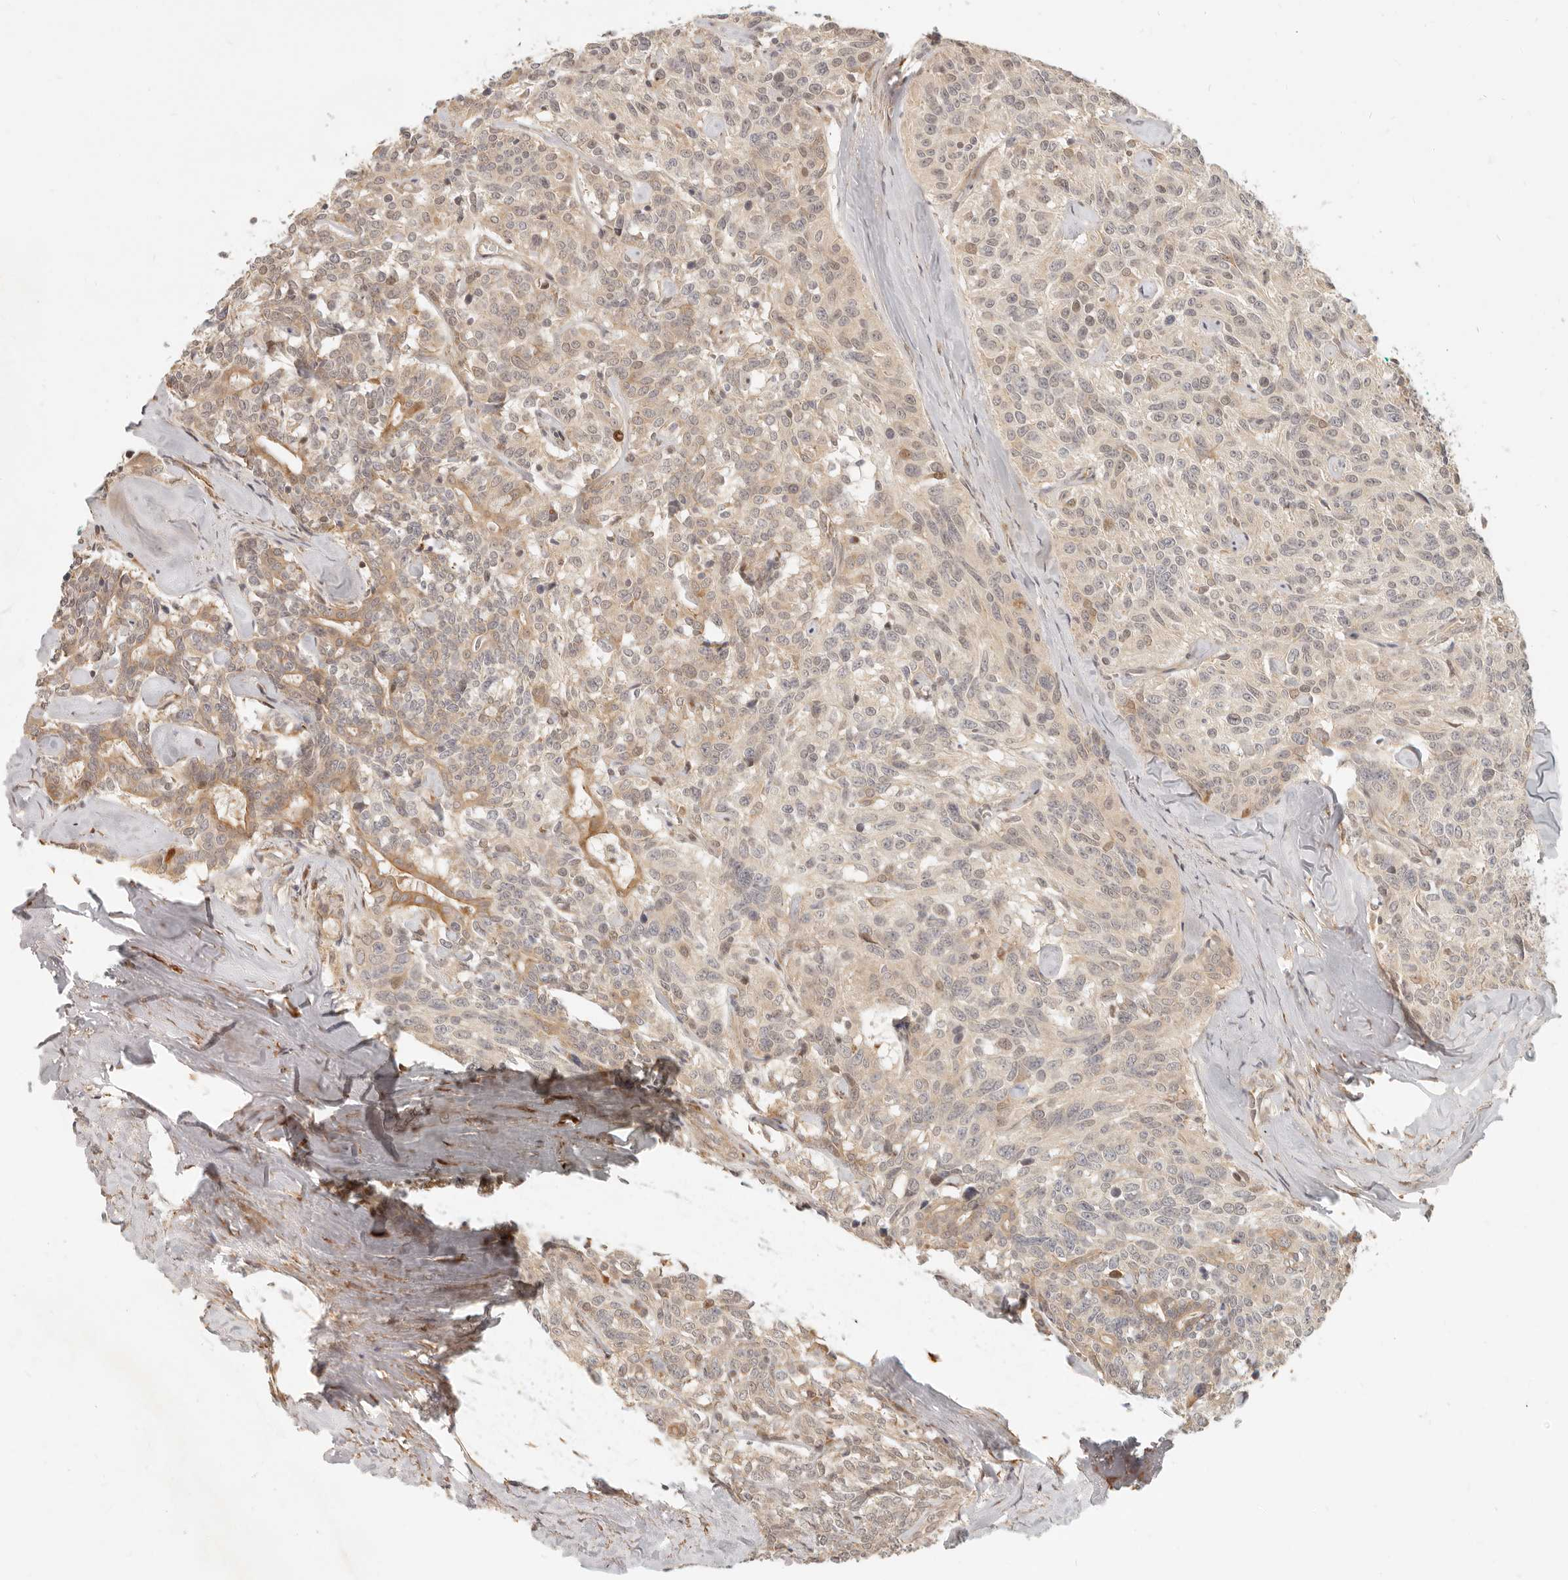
{"staining": {"intensity": "weak", "quantity": "25%-75%", "location": "cytoplasmic/membranous"}, "tissue": "carcinoid", "cell_type": "Tumor cells", "image_type": "cancer", "snomed": [{"axis": "morphology", "description": "Carcinoid, malignant, NOS"}, {"axis": "topography", "description": "Lung"}], "caption": "A brown stain shows weak cytoplasmic/membranous staining of a protein in human carcinoid (malignant) tumor cells. (IHC, brightfield microscopy, high magnification).", "gene": "TUFT1", "patient": {"sex": "female", "age": 46}}